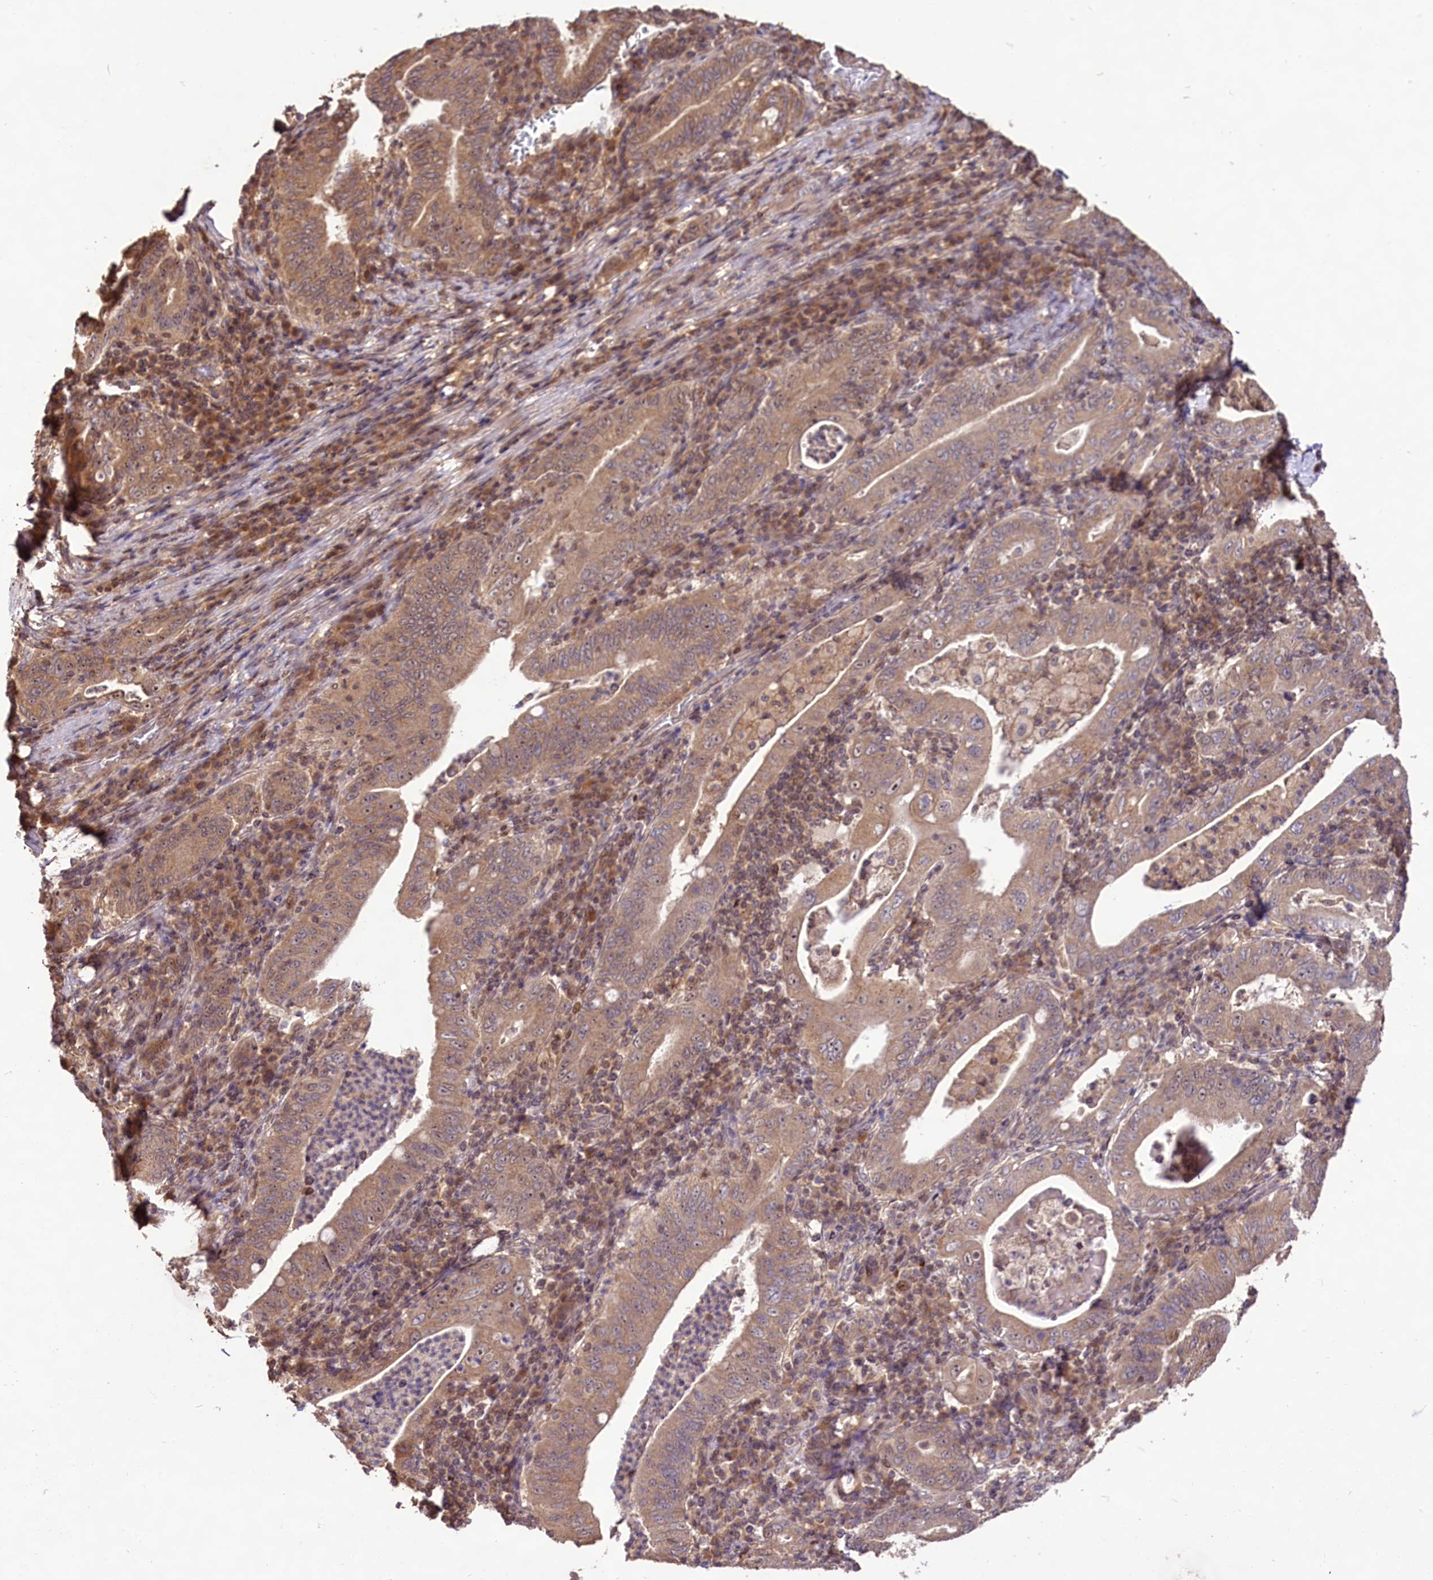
{"staining": {"intensity": "moderate", "quantity": ">75%", "location": "cytoplasmic/membranous"}, "tissue": "stomach cancer", "cell_type": "Tumor cells", "image_type": "cancer", "snomed": [{"axis": "morphology", "description": "Normal tissue, NOS"}, {"axis": "morphology", "description": "Adenocarcinoma, NOS"}, {"axis": "topography", "description": "Esophagus"}, {"axis": "topography", "description": "Stomach, upper"}, {"axis": "topography", "description": "Peripheral nerve tissue"}], "caption": "Immunohistochemistry staining of adenocarcinoma (stomach), which reveals medium levels of moderate cytoplasmic/membranous staining in about >75% of tumor cells indicating moderate cytoplasmic/membranous protein staining. The staining was performed using DAB (3,3'-diaminobenzidine) (brown) for protein detection and nuclei were counterstained in hematoxylin (blue).", "gene": "RRP8", "patient": {"sex": "male", "age": 62}}